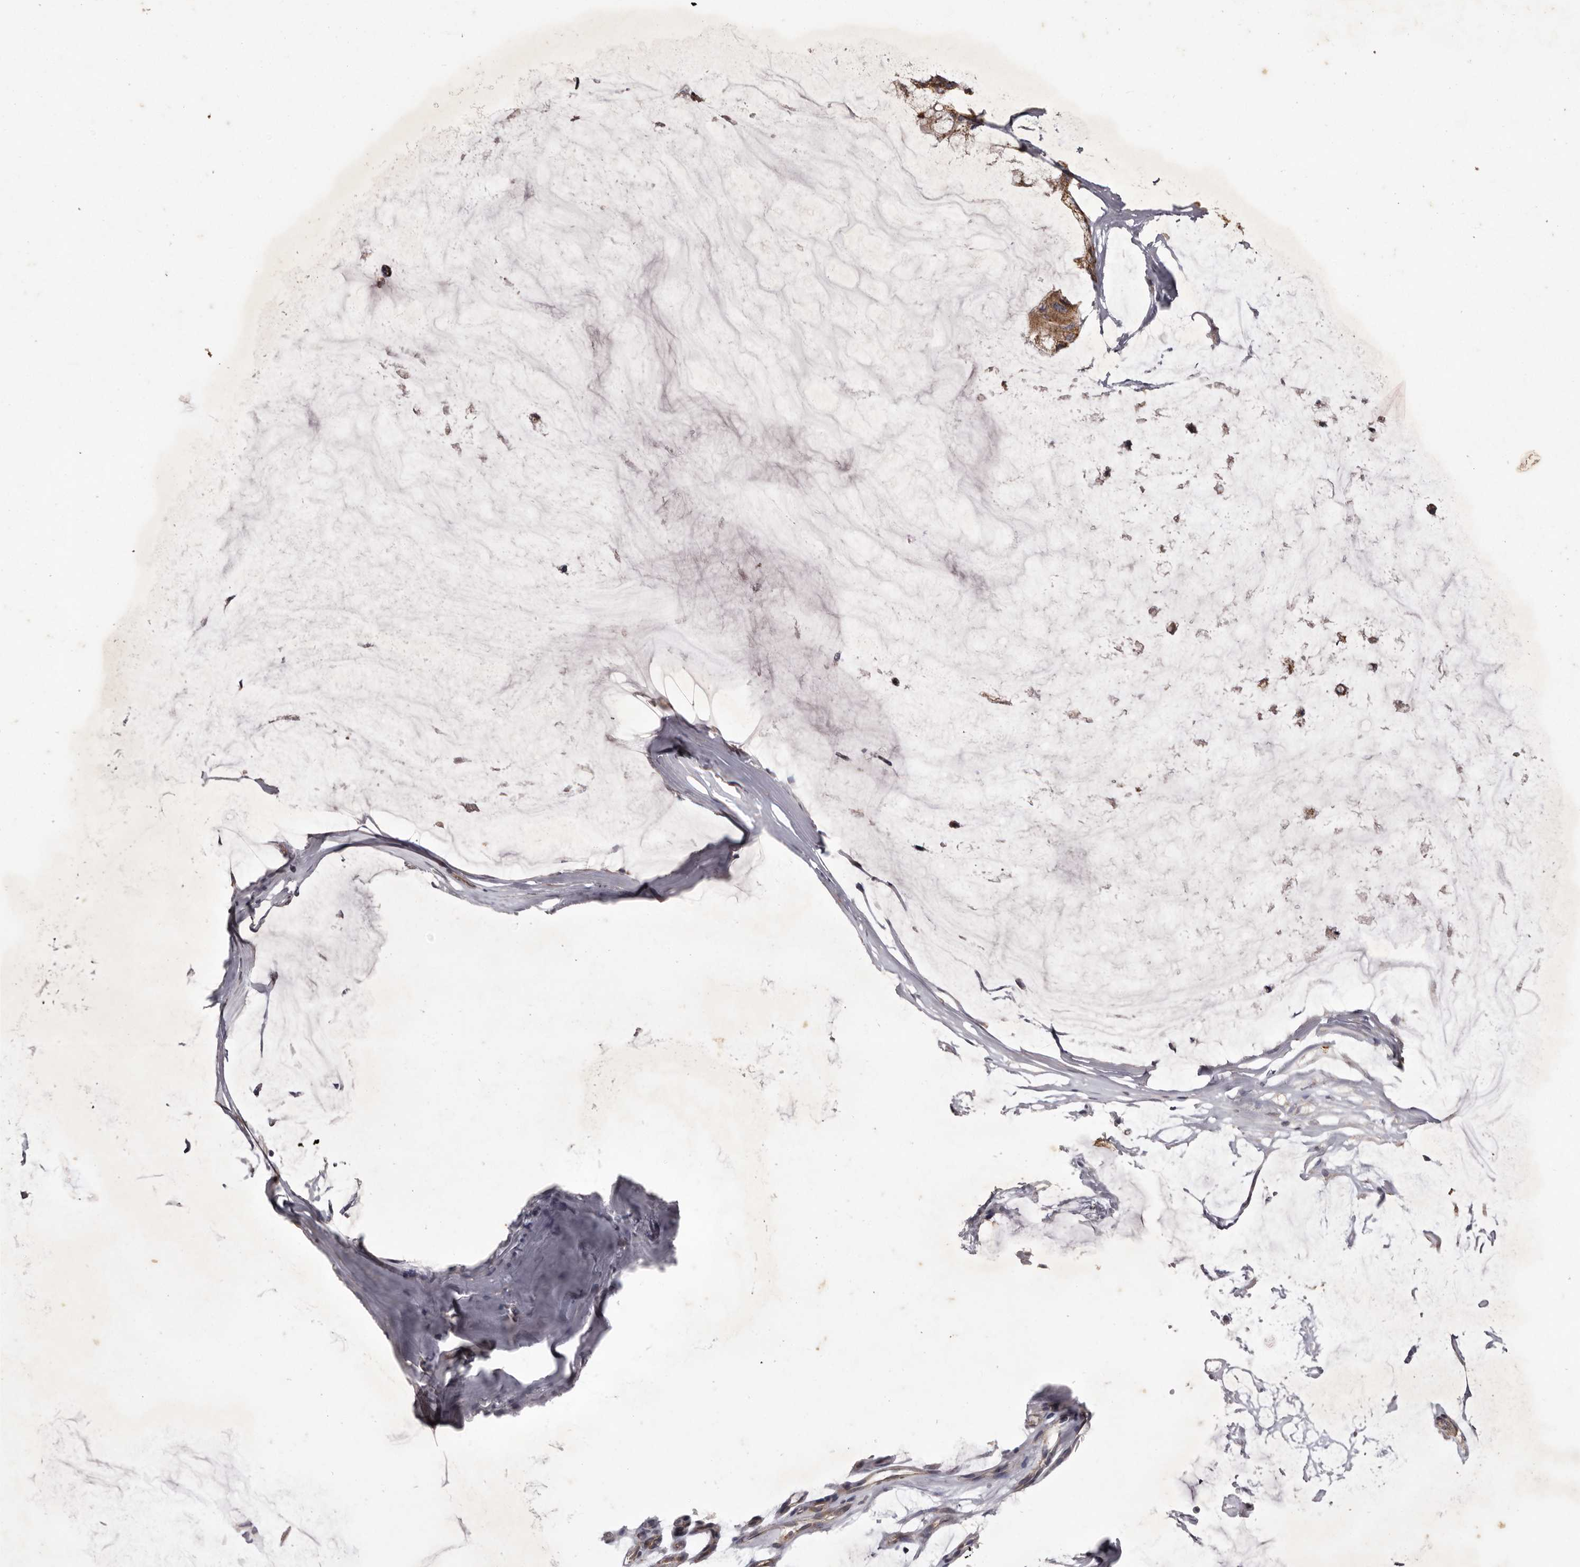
{"staining": {"intensity": "moderate", "quantity": ">75%", "location": "cytoplasmic/membranous"}, "tissue": "ovarian cancer", "cell_type": "Tumor cells", "image_type": "cancer", "snomed": [{"axis": "morphology", "description": "Cystadenocarcinoma, mucinous, NOS"}, {"axis": "topography", "description": "Ovary"}], "caption": "Immunohistochemical staining of human ovarian cancer (mucinous cystadenocarcinoma) displays medium levels of moderate cytoplasmic/membranous protein positivity in about >75% of tumor cells.", "gene": "CPLANE2", "patient": {"sex": "female", "age": 39}}